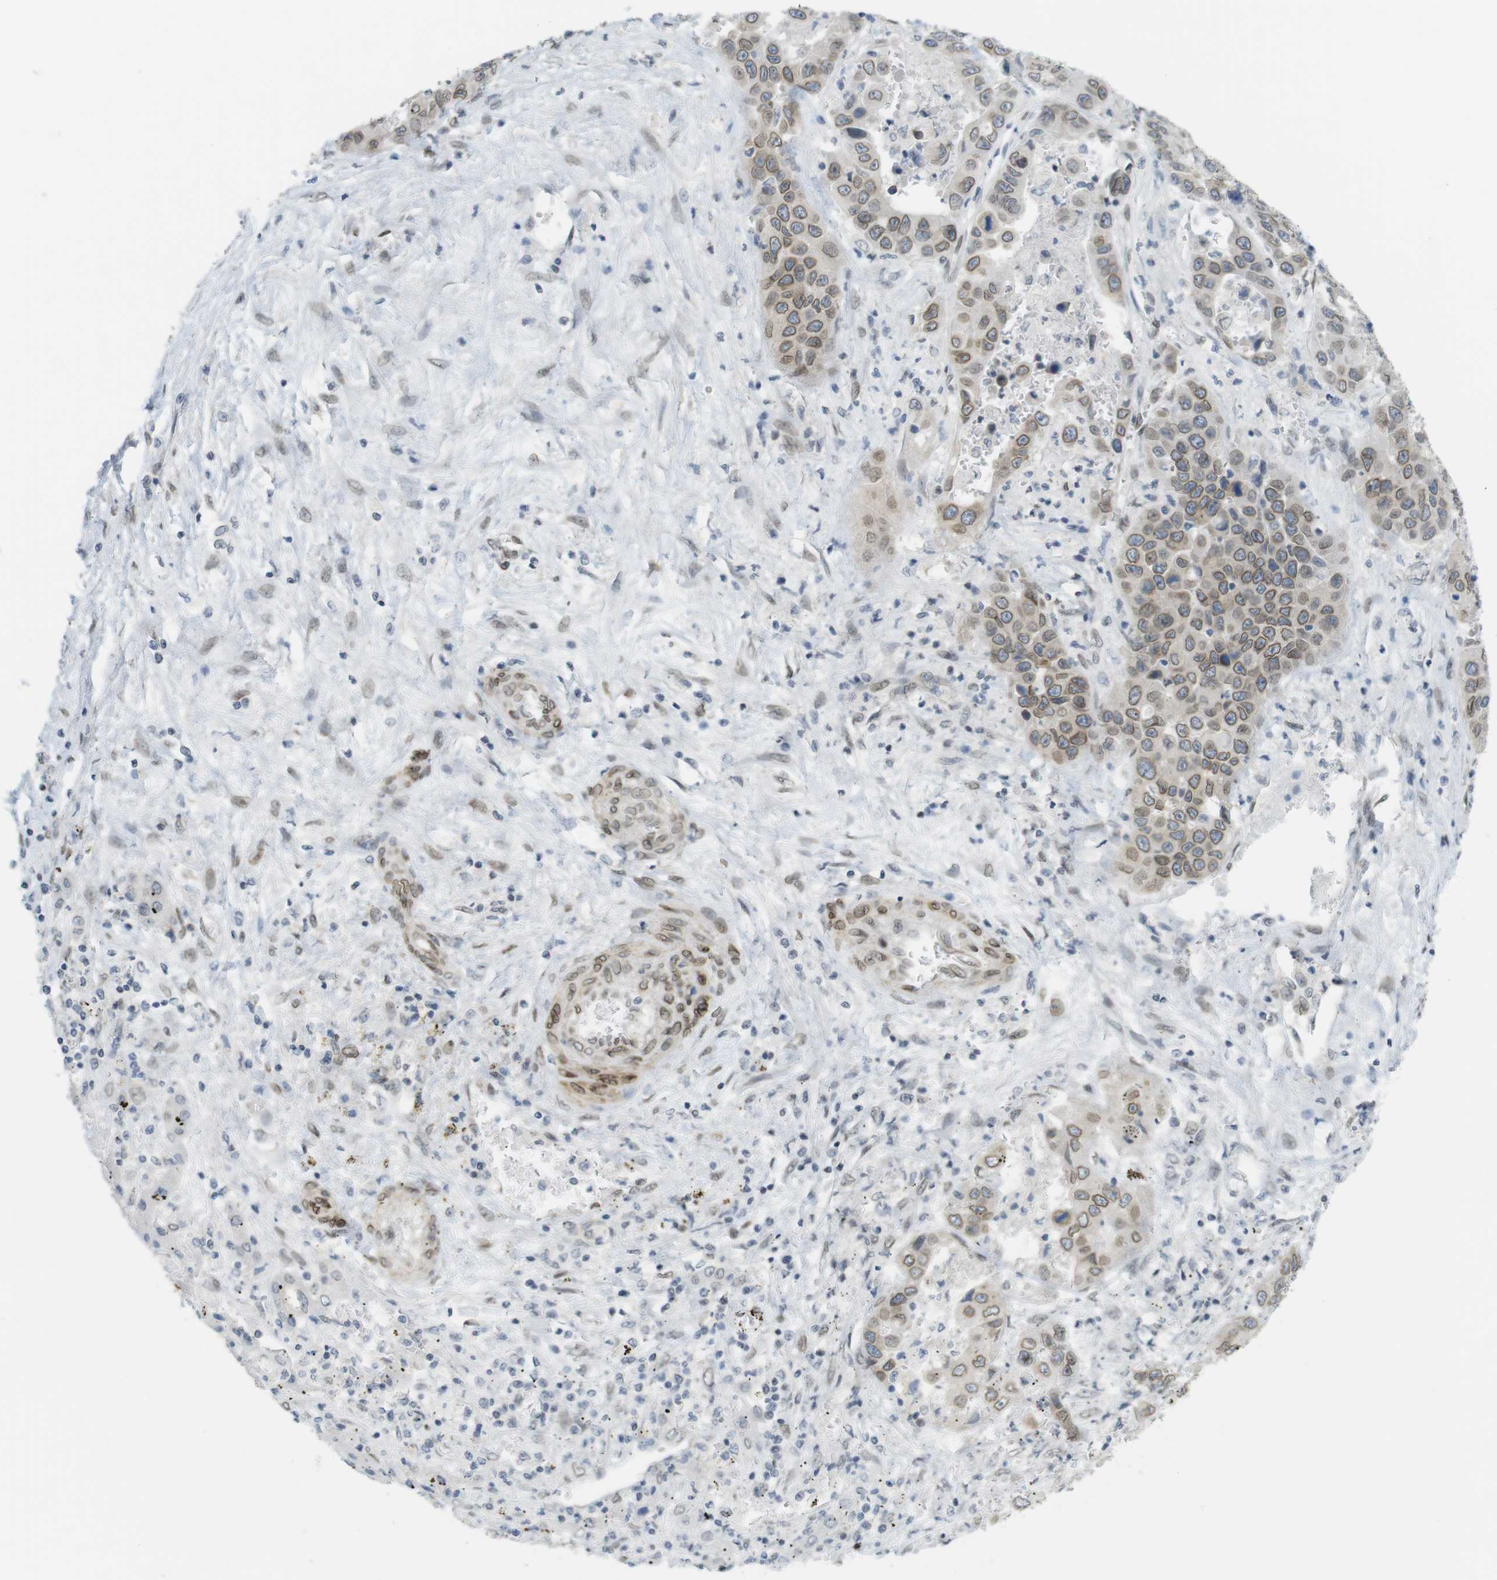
{"staining": {"intensity": "moderate", "quantity": ">75%", "location": "cytoplasmic/membranous,nuclear"}, "tissue": "liver cancer", "cell_type": "Tumor cells", "image_type": "cancer", "snomed": [{"axis": "morphology", "description": "Cholangiocarcinoma"}, {"axis": "topography", "description": "Liver"}], "caption": "The immunohistochemical stain labels moderate cytoplasmic/membranous and nuclear positivity in tumor cells of liver cancer (cholangiocarcinoma) tissue. The staining is performed using DAB brown chromogen to label protein expression. The nuclei are counter-stained blue using hematoxylin.", "gene": "ARL6IP6", "patient": {"sex": "female", "age": 52}}